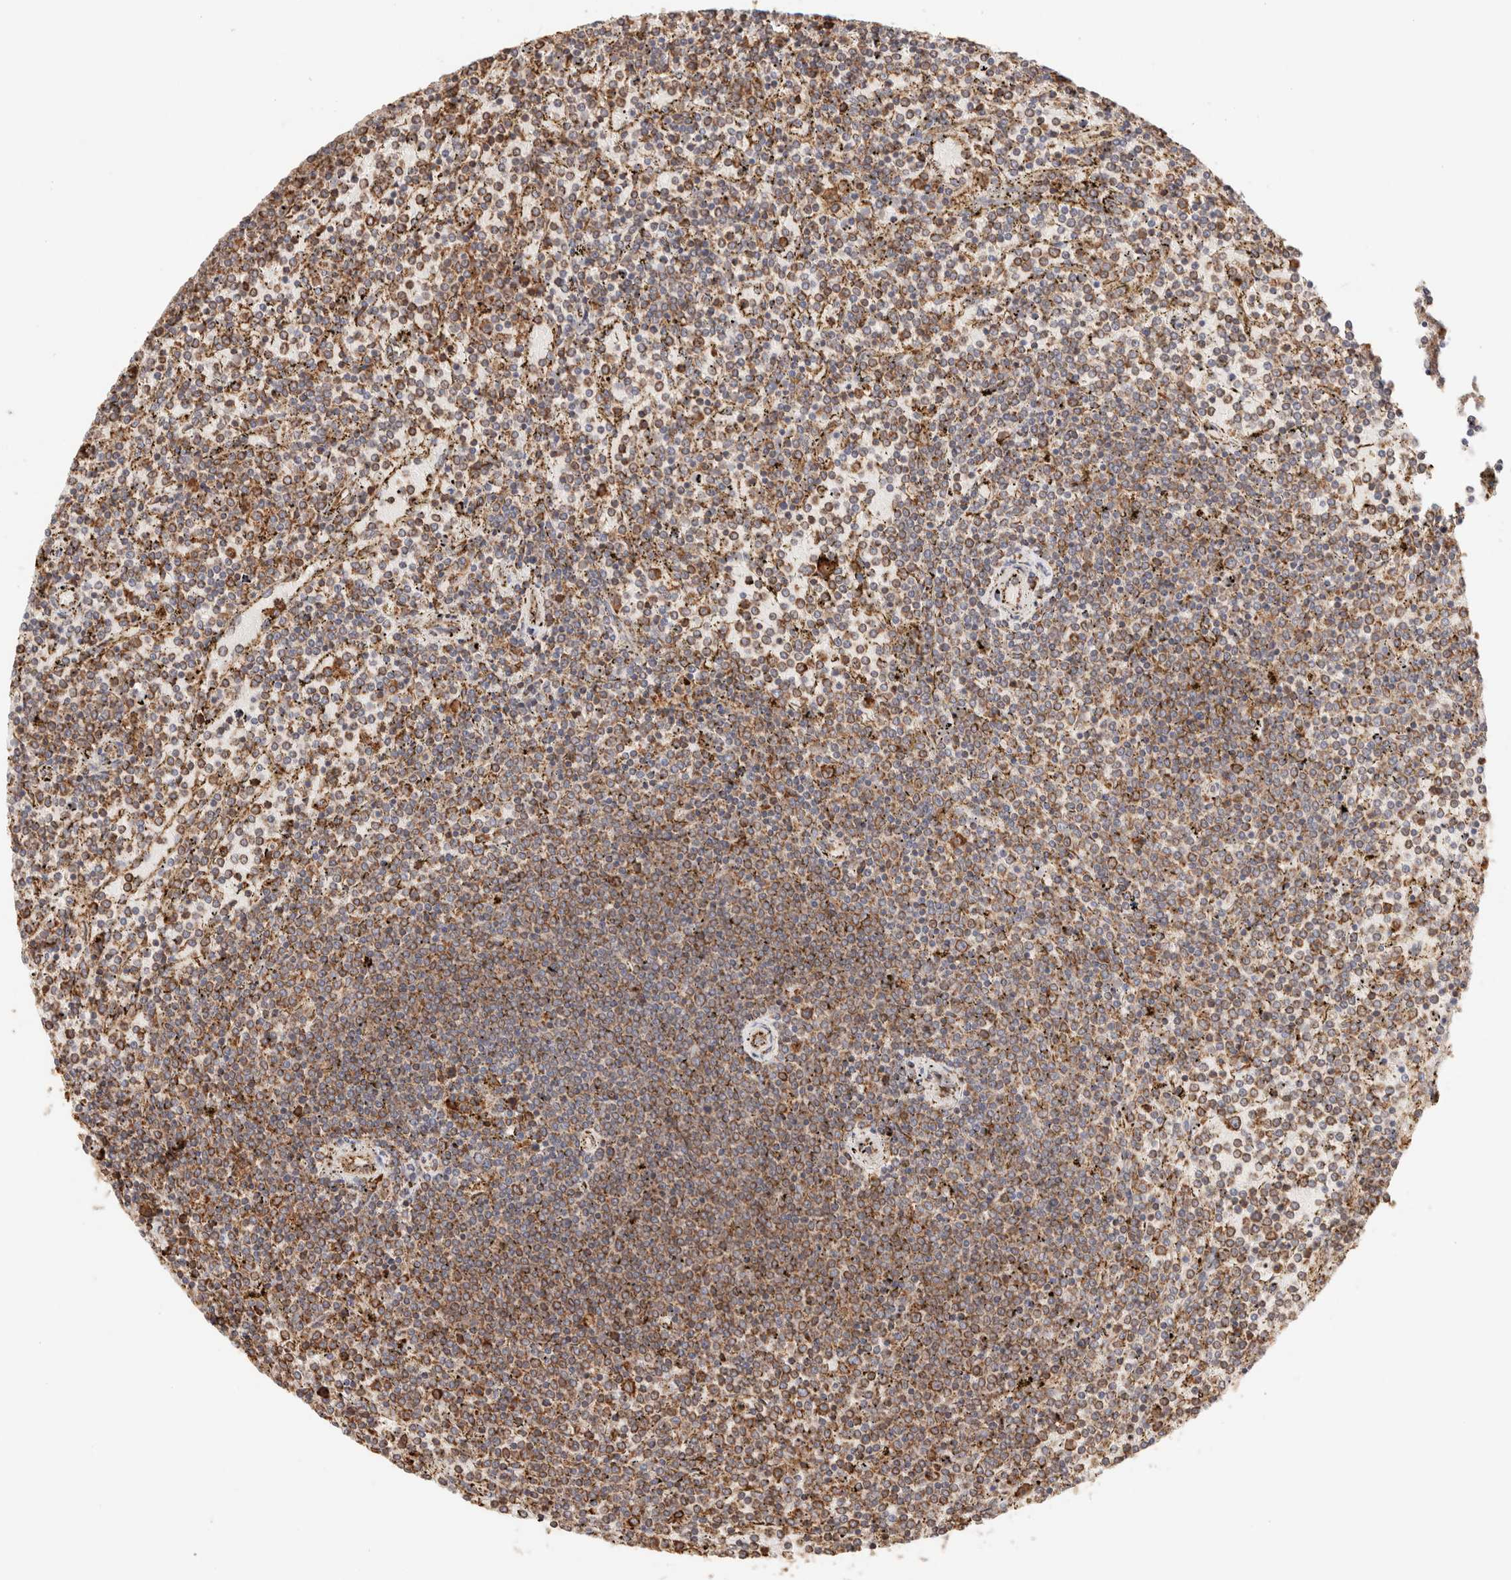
{"staining": {"intensity": "moderate", "quantity": ">75%", "location": "cytoplasmic/membranous"}, "tissue": "lymphoma", "cell_type": "Tumor cells", "image_type": "cancer", "snomed": [{"axis": "morphology", "description": "Malignant lymphoma, non-Hodgkin's type, Low grade"}, {"axis": "topography", "description": "Spleen"}], "caption": "Low-grade malignant lymphoma, non-Hodgkin's type stained with immunohistochemistry displays moderate cytoplasmic/membranous positivity in approximately >75% of tumor cells. (Stains: DAB in brown, nuclei in blue, Microscopy: brightfield microscopy at high magnification).", "gene": "FER", "patient": {"sex": "female", "age": 77}}